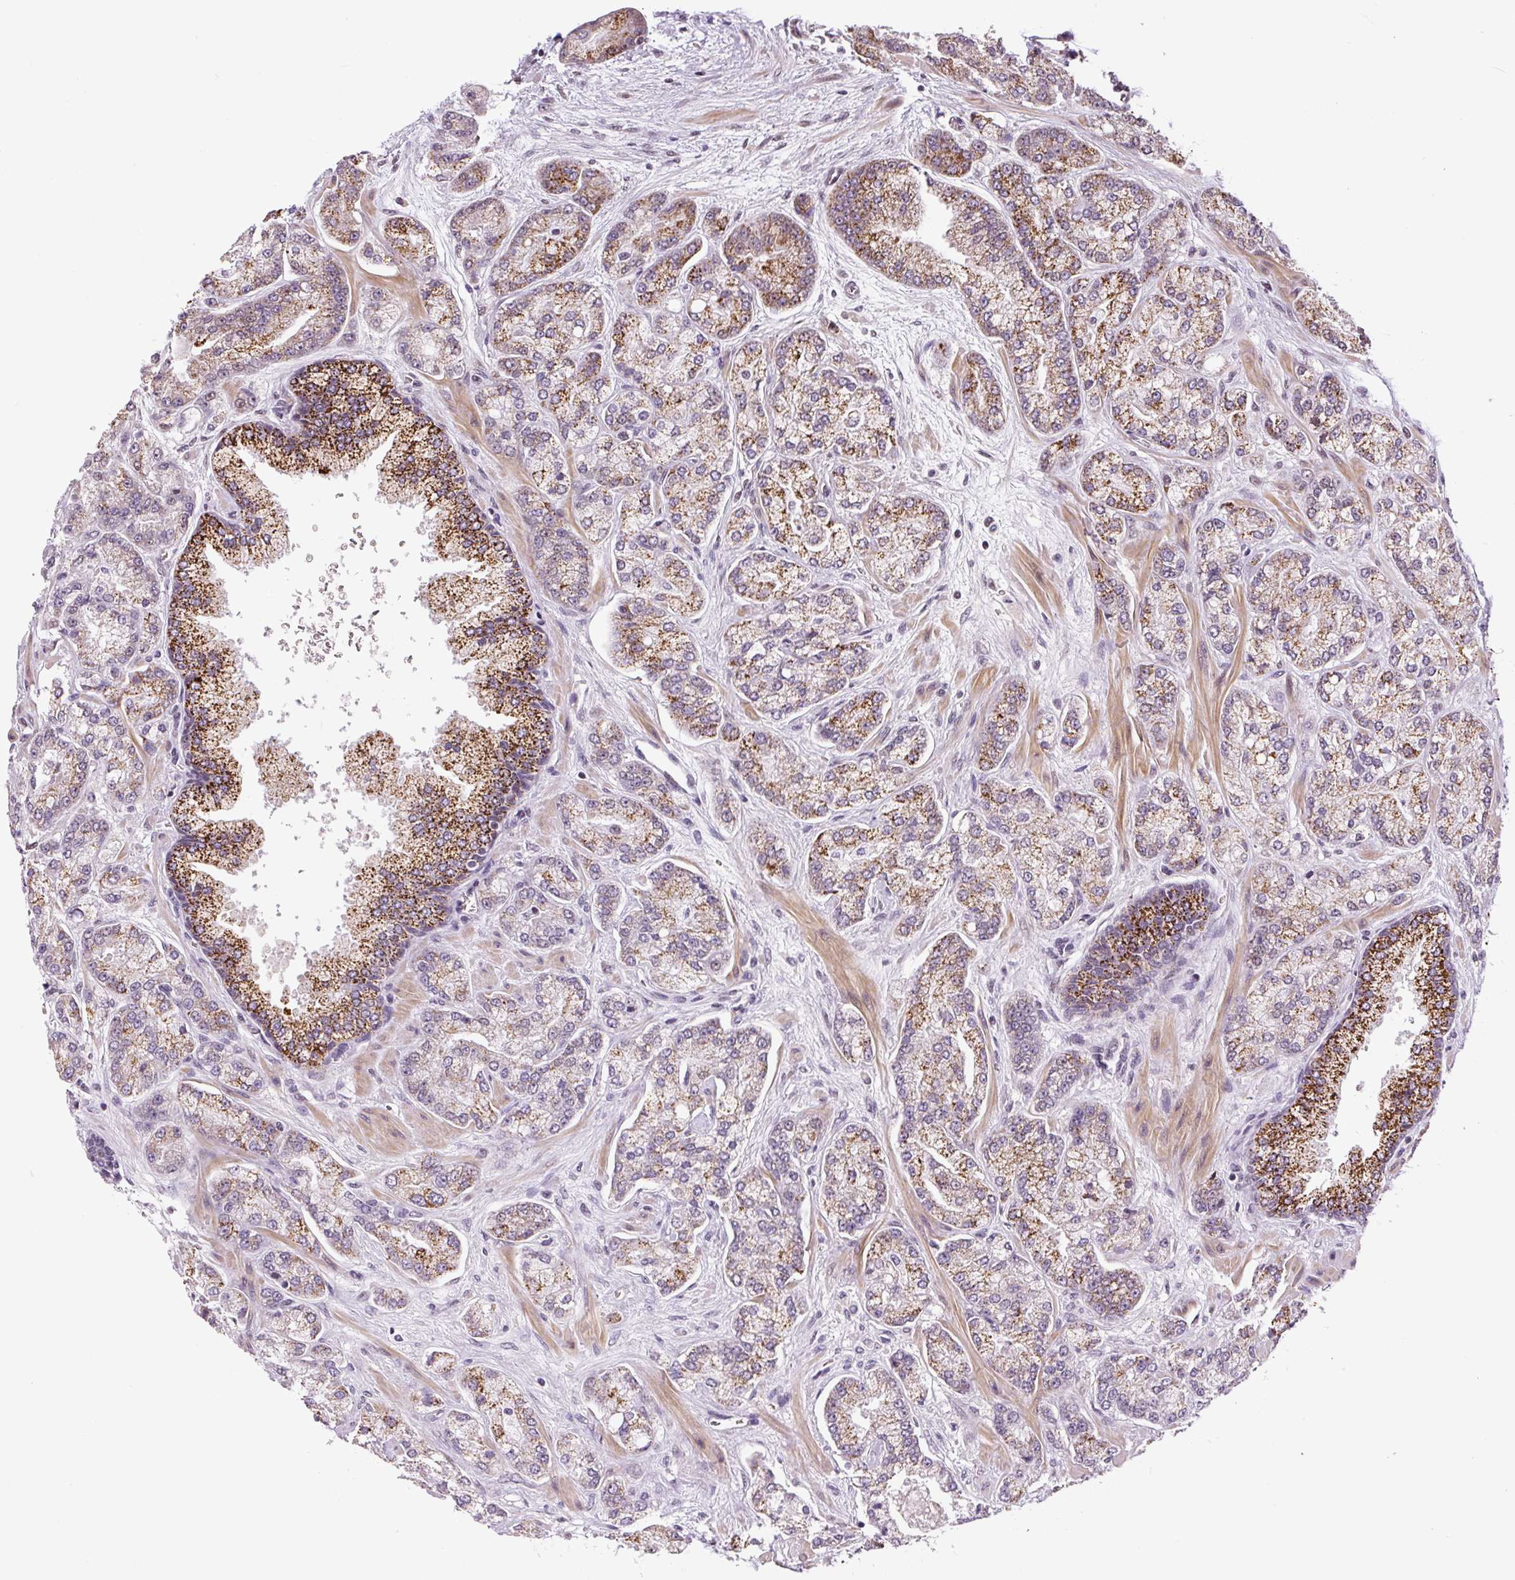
{"staining": {"intensity": "moderate", "quantity": "<25%", "location": "cytoplasmic/membranous"}, "tissue": "prostate cancer", "cell_type": "Tumor cells", "image_type": "cancer", "snomed": [{"axis": "morphology", "description": "Adenocarcinoma, High grade"}, {"axis": "topography", "description": "Prostate"}], "caption": "There is low levels of moderate cytoplasmic/membranous staining in tumor cells of prostate cancer (adenocarcinoma (high-grade)), as demonstrated by immunohistochemical staining (brown color).", "gene": "TCFL5", "patient": {"sex": "male", "age": 68}}